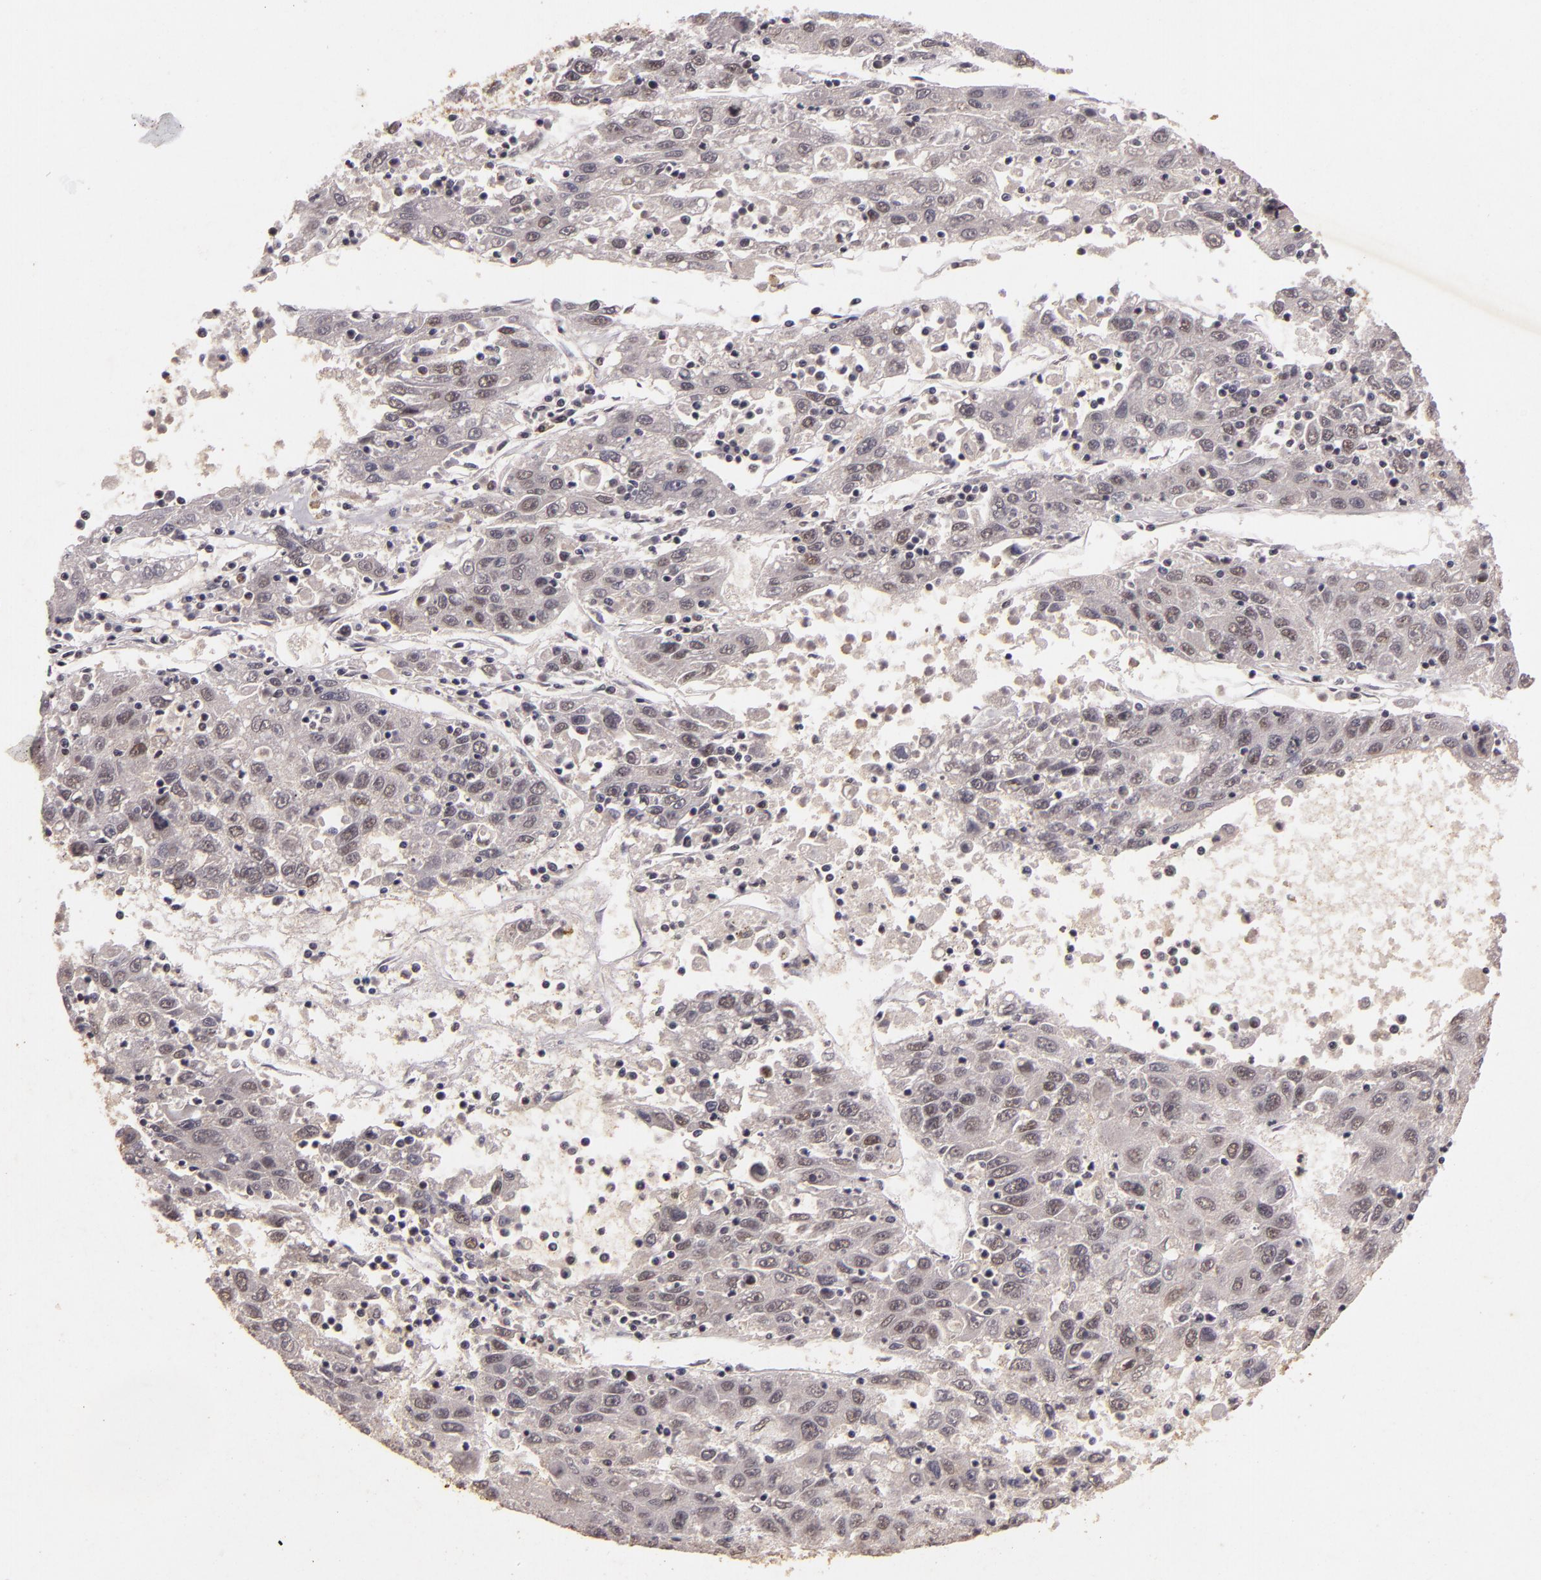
{"staining": {"intensity": "negative", "quantity": "none", "location": "none"}, "tissue": "liver cancer", "cell_type": "Tumor cells", "image_type": "cancer", "snomed": [{"axis": "morphology", "description": "Carcinoma, Hepatocellular, NOS"}, {"axis": "topography", "description": "Liver"}], "caption": "DAB (3,3'-diaminobenzidine) immunohistochemical staining of liver cancer (hepatocellular carcinoma) displays no significant staining in tumor cells.", "gene": "CBX3", "patient": {"sex": "male", "age": 49}}